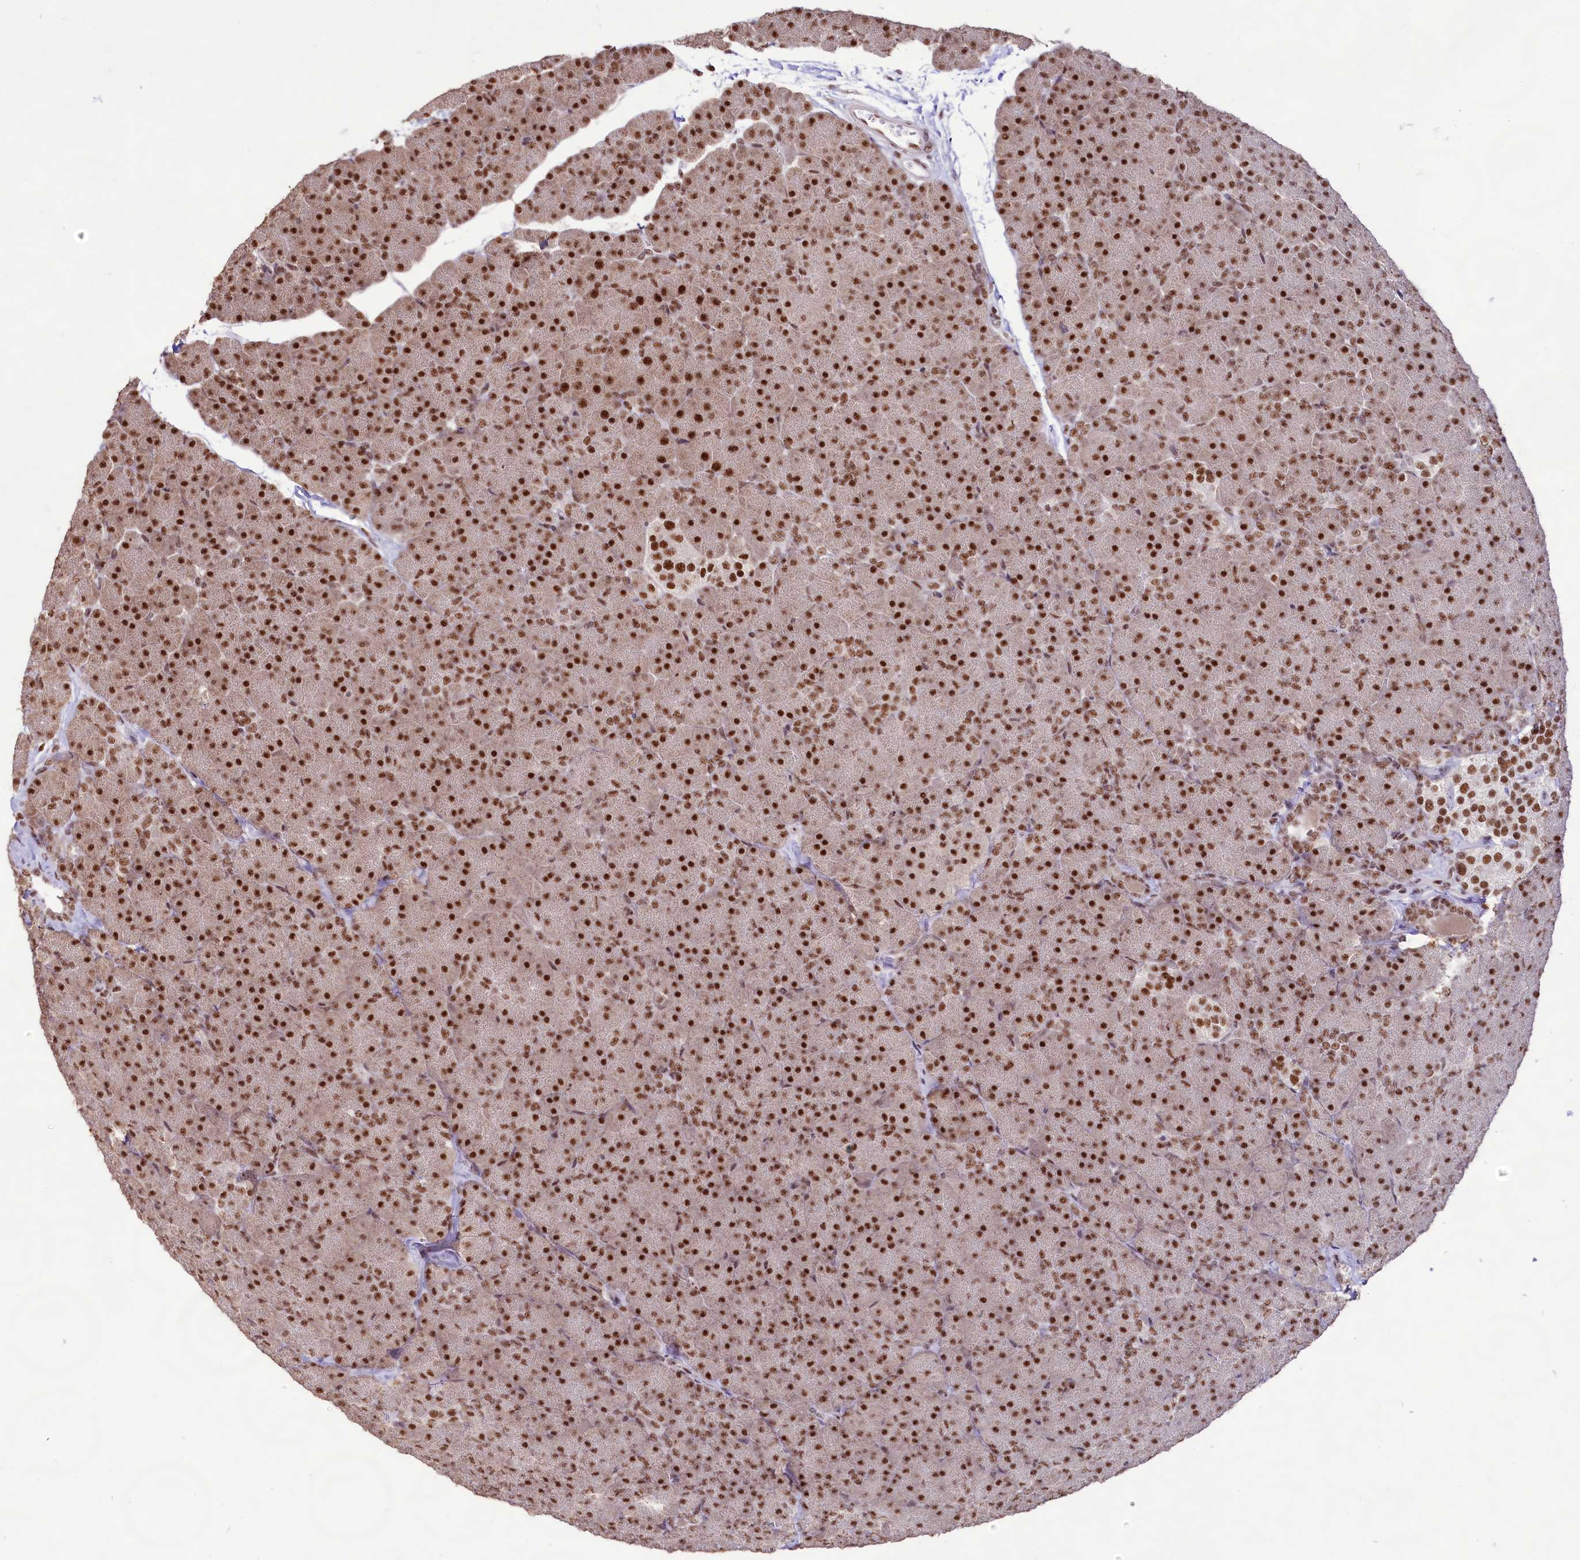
{"staining": {"intensity": "strong", "quantity": ">75%", "location": "cytoplasmic/membranous,nuclear"}, "tissue": "pancreas", "cell_type": "Exocrine glandular cells", "image_type": "normal", "snomed": [{"axis": "morphology", "description": "Normal tissue, NOS"}, {"axis": "topography", "description": "Pancreas"}], "caption": "This micrograph displays normal pancreas stained with IHC to label a protein in brown. The cytoplasmic/membranous,nuclear of exocrine glandular cells show strong positivity for the protein. Nuclei are counter-stained blue.", "gene": "HIRA", "patient": {"sex": "male", "age": 36}}